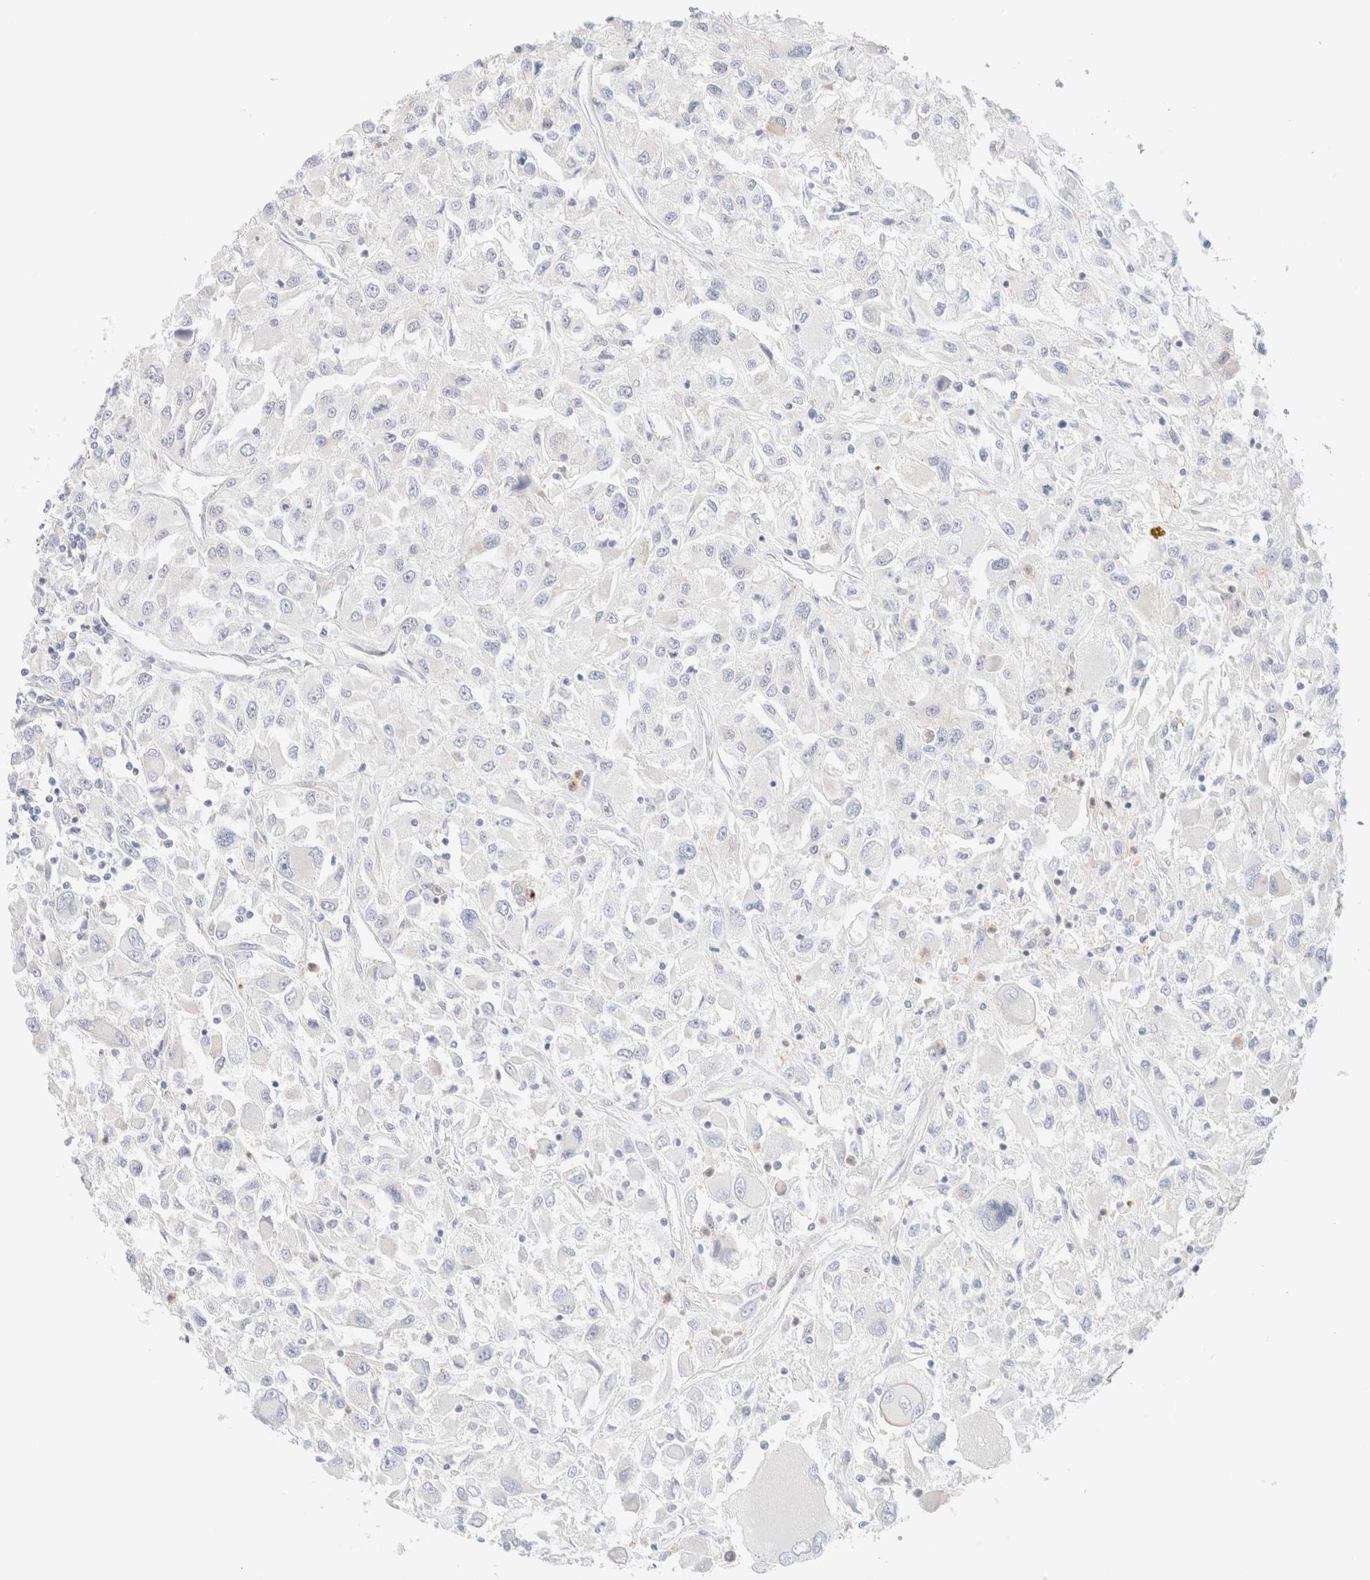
{"staining": {"intensity": "negative", "quantity": "none", "location": "none"}, "tissue": "renal cancer", "cell_type": "Tumor cells", "image_type": "cancer", "snomed": [{"axis": "morphology", "description": "Adenocarcinoma, NOS"}, {"axis": "topography", "description": "Kidney"}], "caption": "This is an immunohistochemistry micrograph of renal adenocarcinoma. There is no staining in tumor cells.", "gene": "UNC13B", "patient": {"sex": "female", "age": 52}}